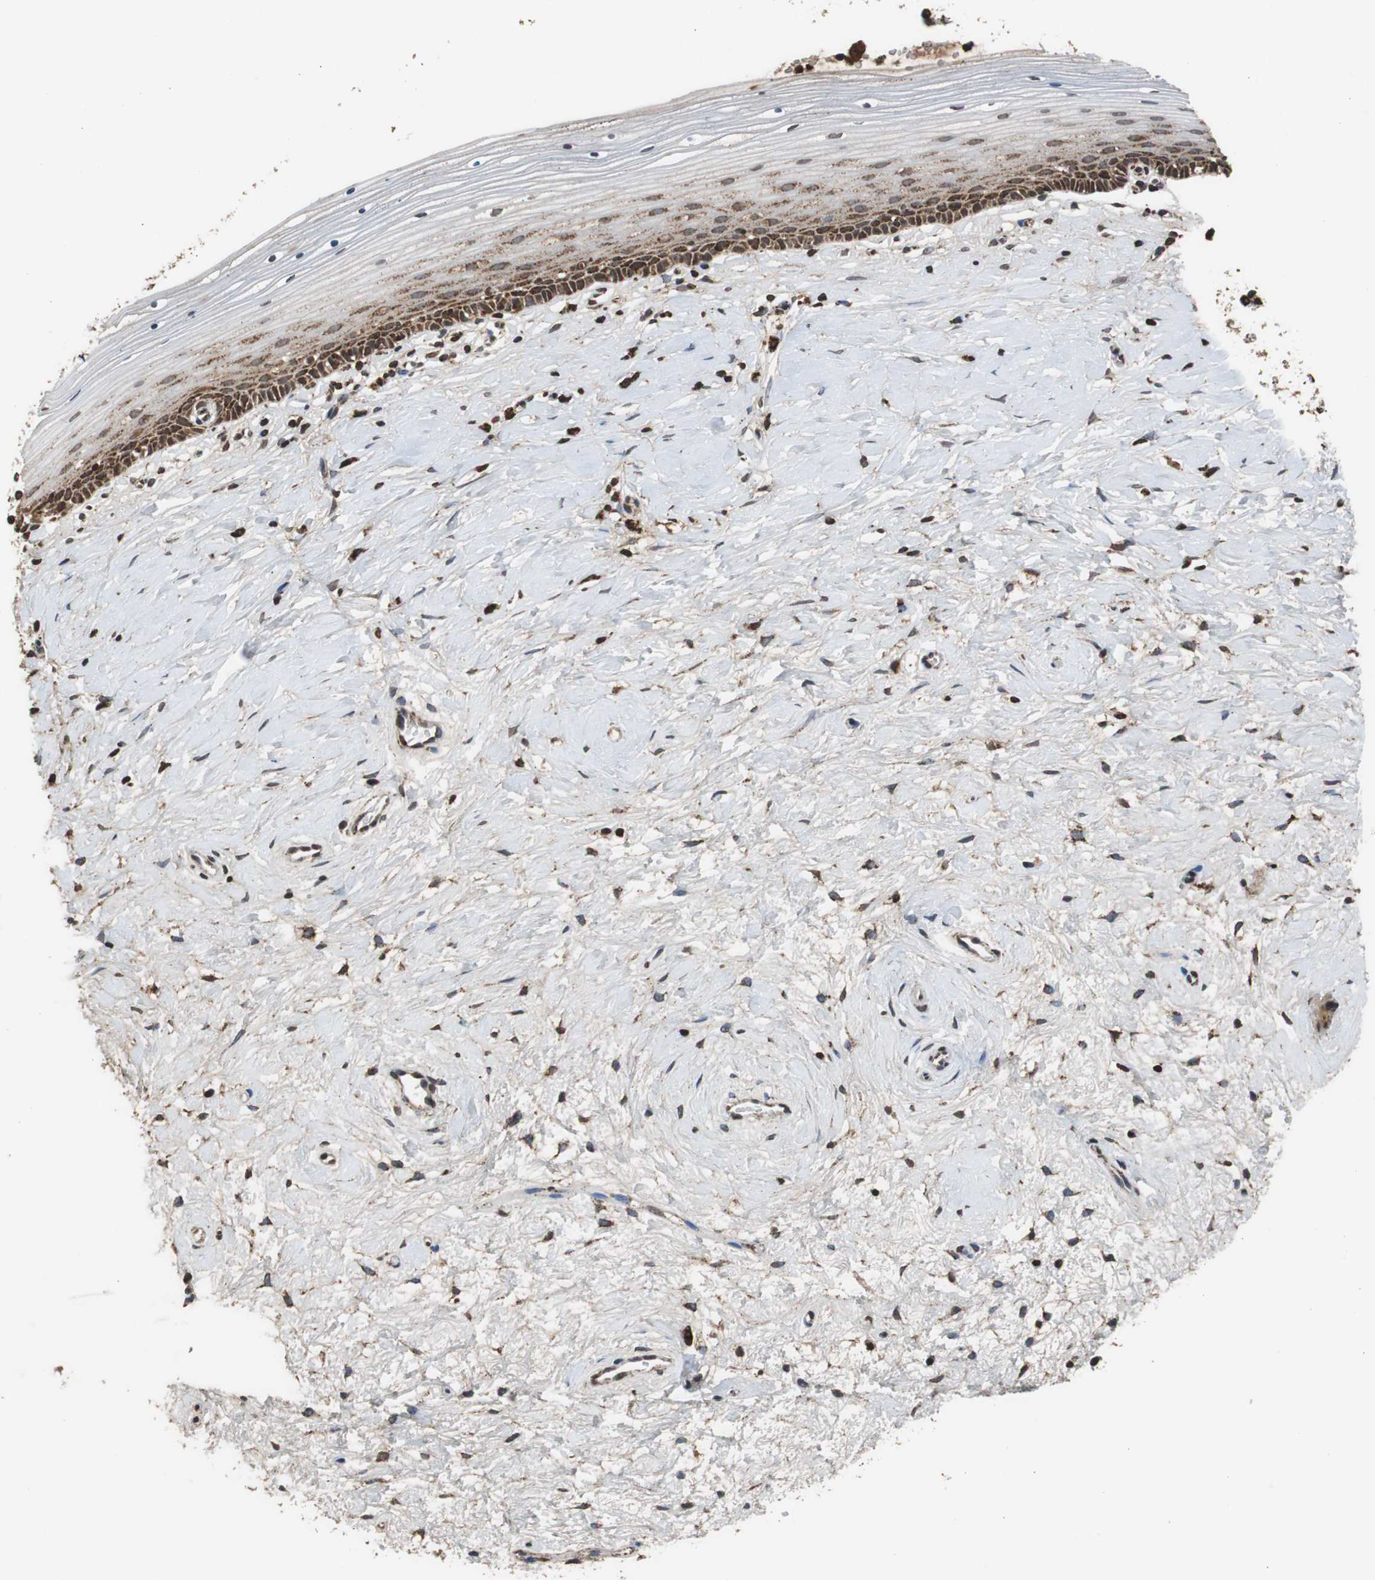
{"staining": {"intensity": "strong", "quantity": ">75%", "location": "cytoplasmic/membranous"}, "tissue": "cervix", "cell_type": "Glandular cells", "image_type": "normal", "snomed": [{"axis": "morphology", "description": "Normal tissue, NOS"}, {"axis": "topography", "description": "Cervix"}], "caption": "About >75% of glandular cells in benign cervix reveal strong cytoplasmic/membranous protein expression as visualized by brown immunohistochemical staining.", "gene": "HSPA9", "patient": {"sex": "female", "age": 39}}